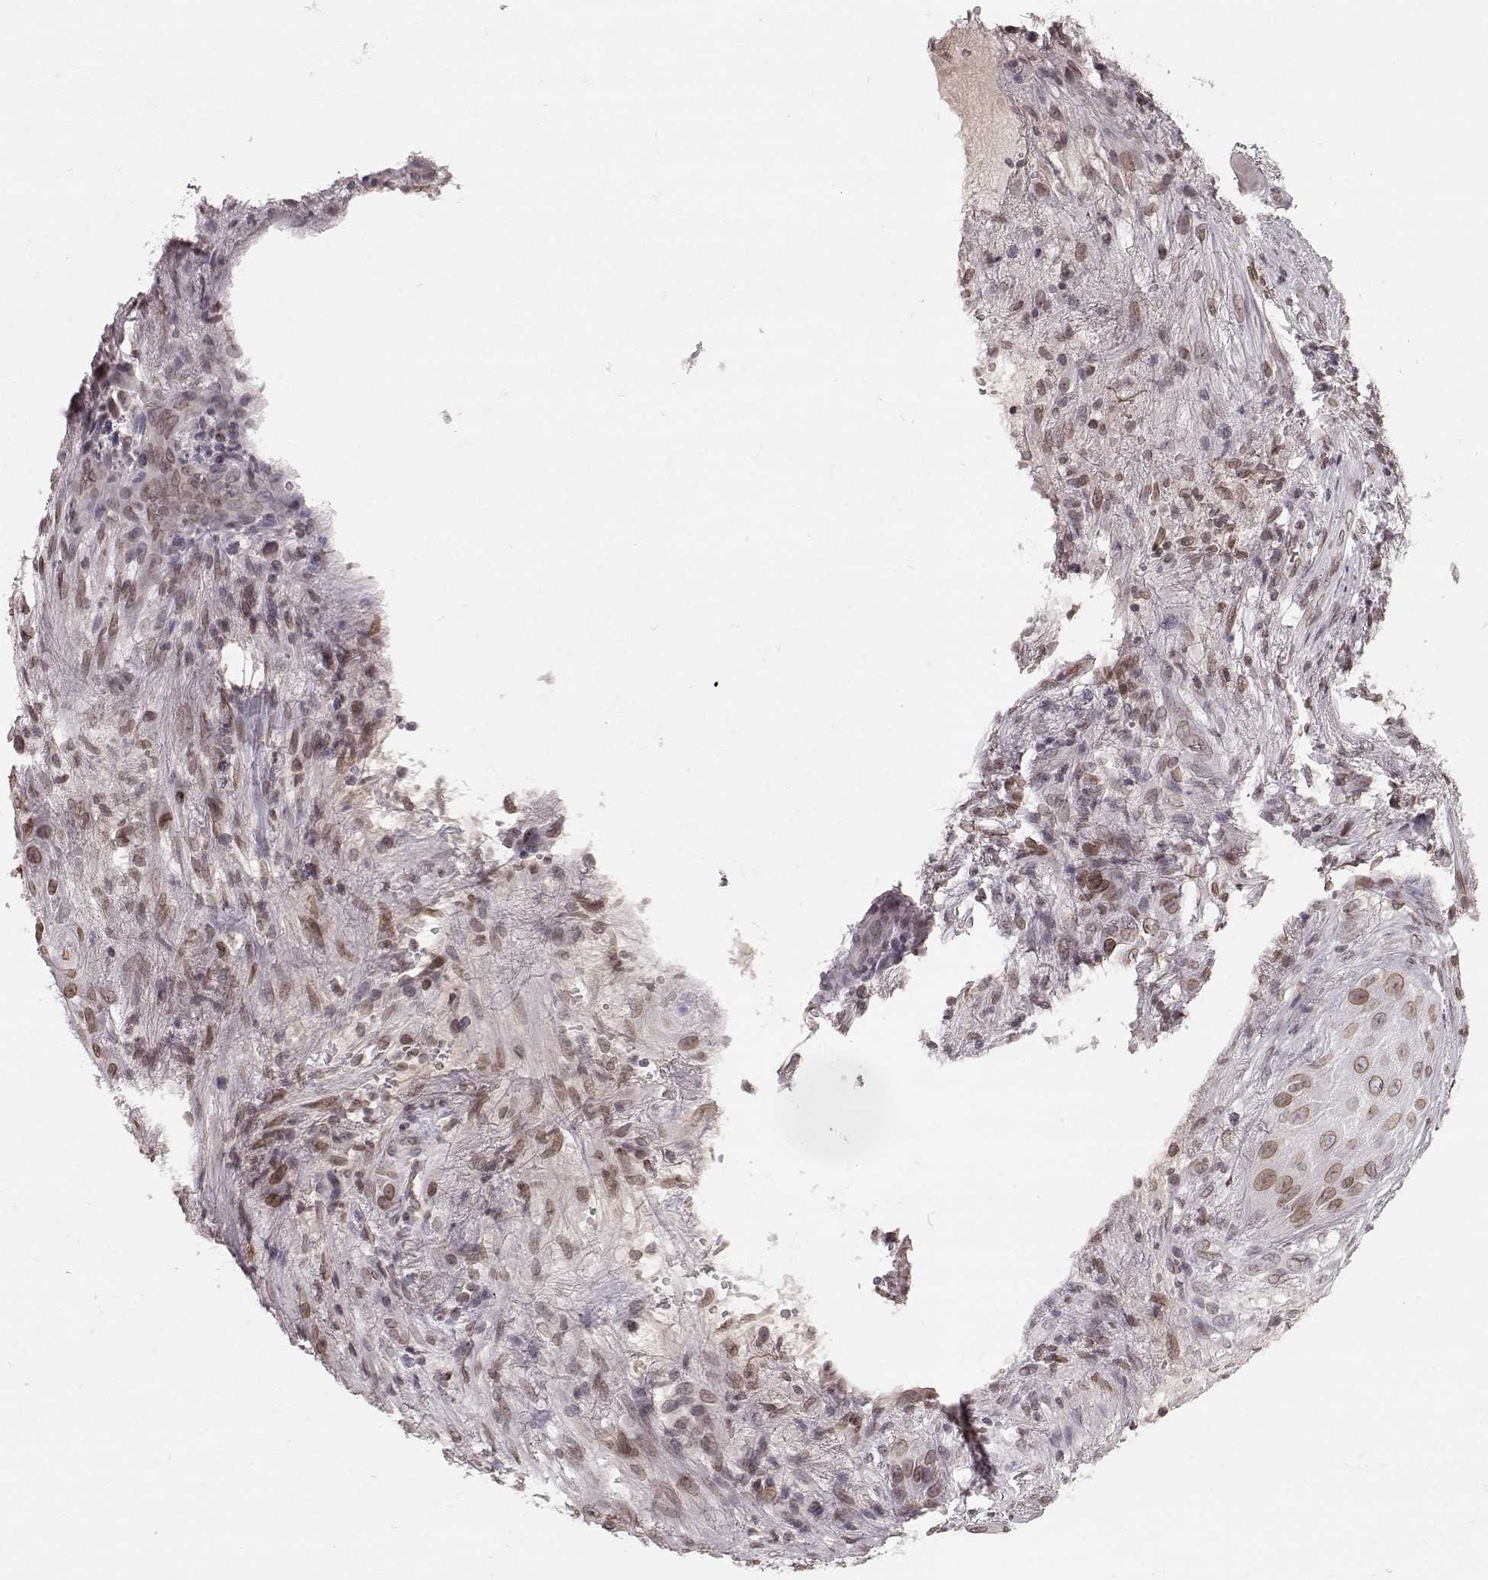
{"staining": {"intensity": "moderate", "quantity": ">75%", "location": "cytoplasmic/membranous,nuclear"}, "tissue": "skin cancer", "cell_type": "Tumor cells", "image_type": "cancer", "snomed": [{"axis": "morphology", "description": "Squamous cell carcinoma, NOS"}, {"axis": "topography", "description": "Skin"}], "caption": "High-magnification brightfield microscopy of skin cancer stained with DAB (3,3'-diaminobenzidine) (brown) and counterstained with hematoxylin (blue). tumor cells exhibit moderate cytoplasmic/membranous and nuclear expression is identified in about>75% of cells. The staining was performed using DAB (3,3'-diaminobenzidine) to visualize the protein expression in brown, while the nuclei were stained in blue with hematoxylin (Magnification: 20x).", "gene": "DCAF12", "patient": {"sex": "male", "age": 62}}